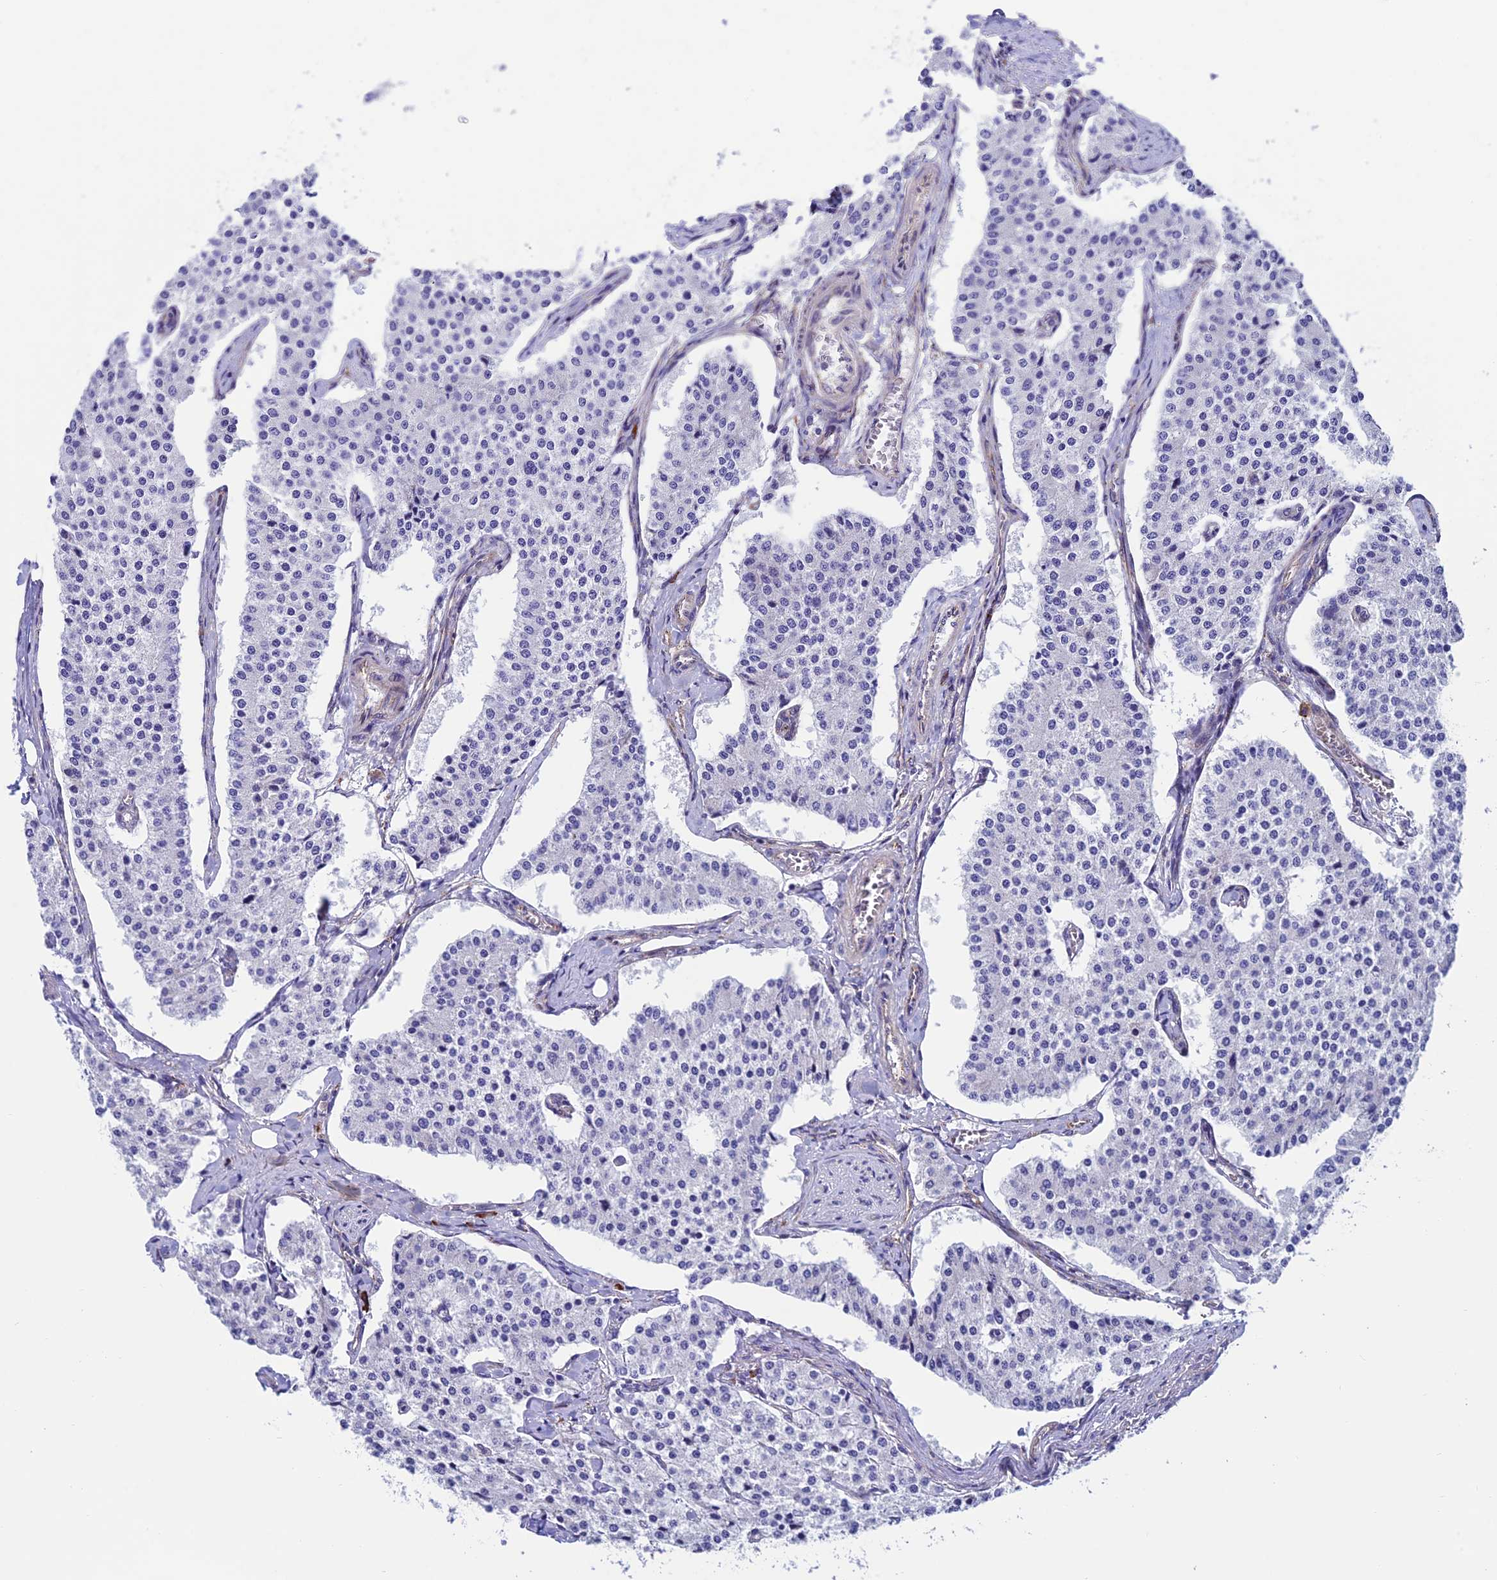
{"staining": {"intensity": "negative", "quantity": "none", "location": "none"}, "tissue": "carcinoid", "cell_type": "Tumor cells", "image_type": "cancer", "snomed": [{"axis": "morphology", "description": "Carcinoid, malignant, NOS"}, {"axis": "topography", "description": "Colon"}], "caption": "Immunohistochemical staining of carcinoid demonstrates no significant expression in tumor cells.", "gene": "MACIR", "patient": {"sex": "female", "age": 52}}